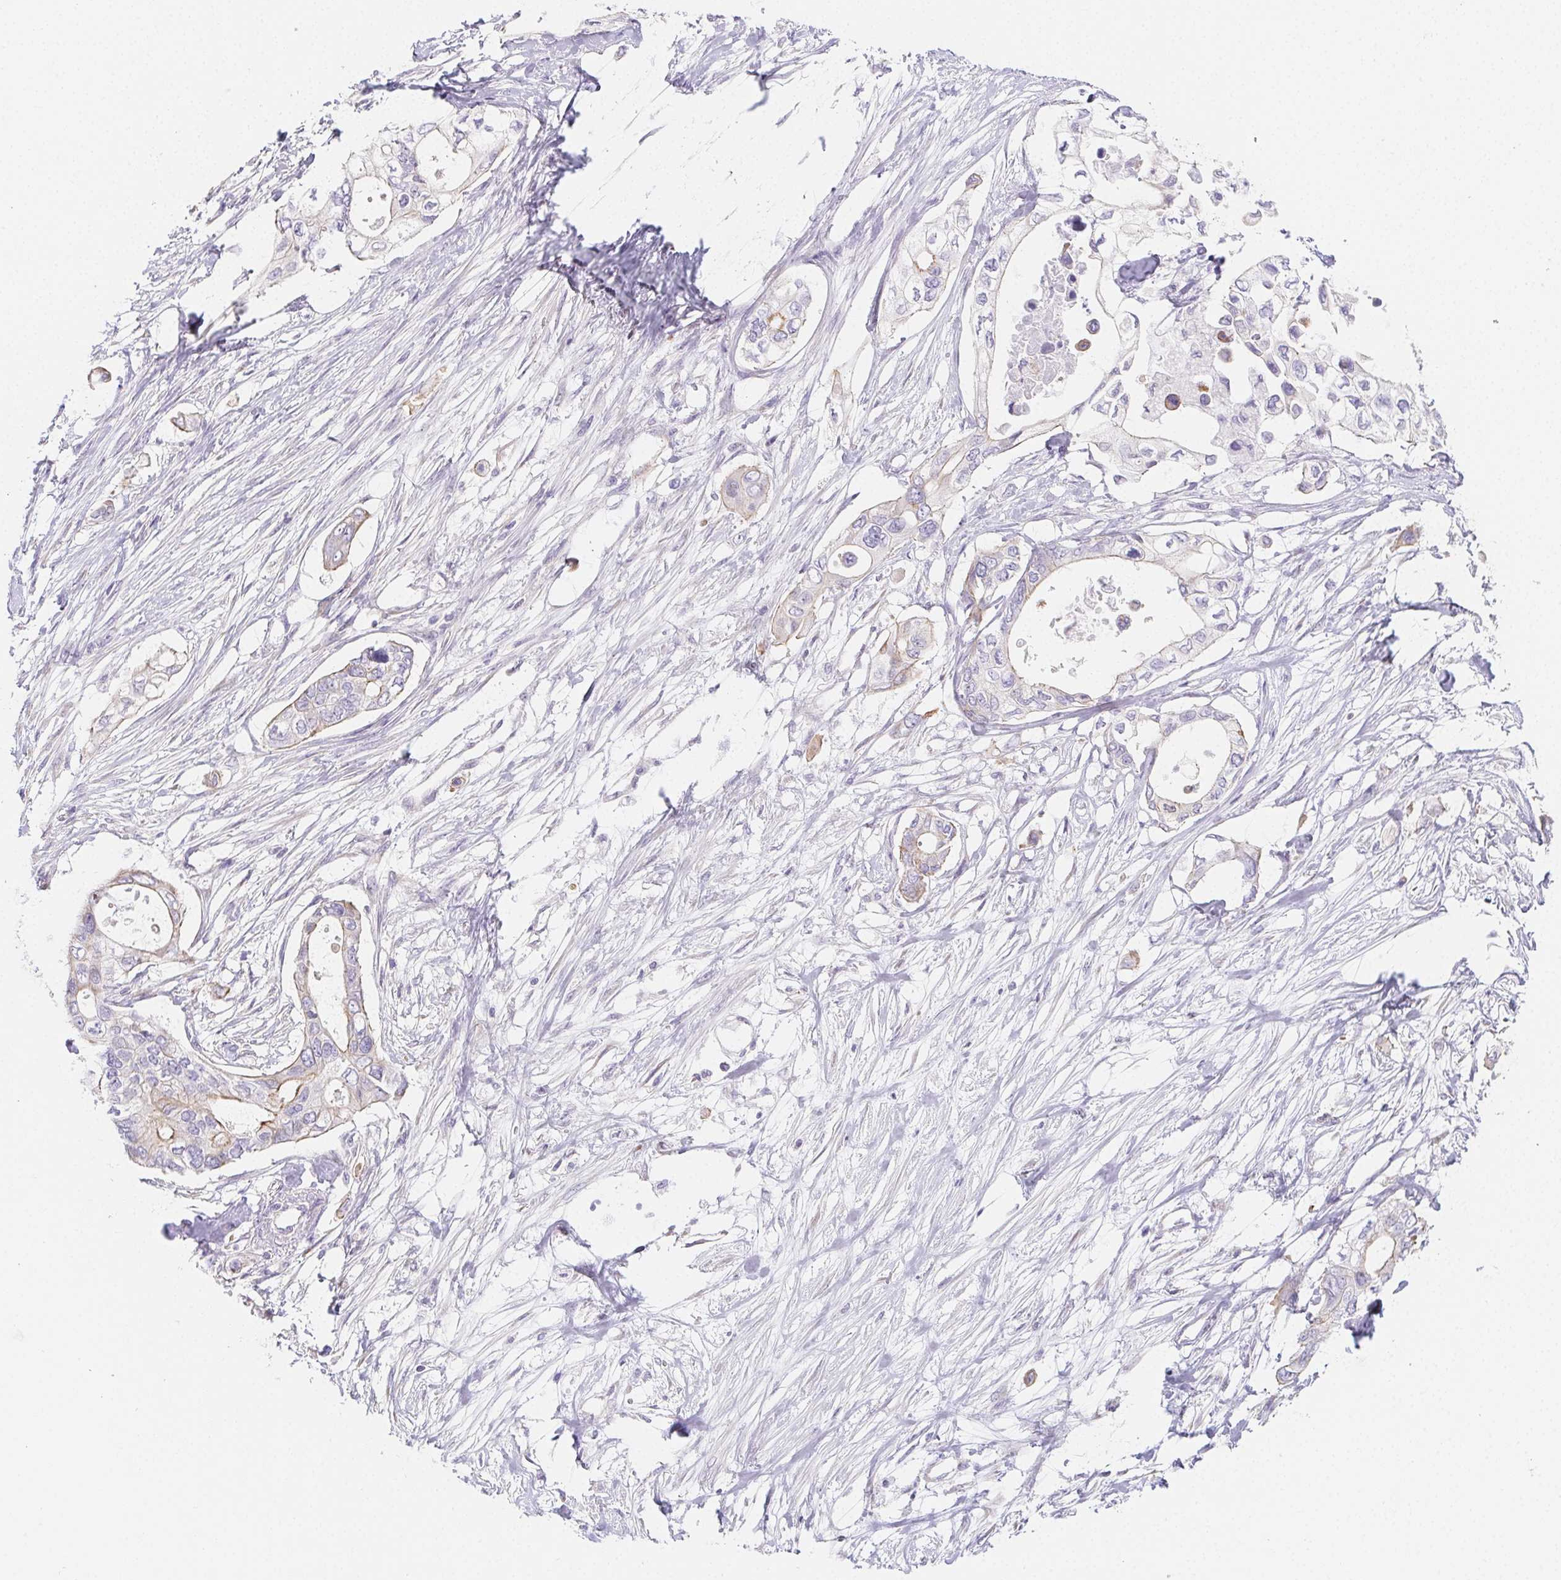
{"staining": {"intensity": "weak", "quantity": "<25%", "location": "cytoplasmic/membranous"}, "tissue": "pancreatic cancer", "cell_type": "Tumor cells", "image_type": "cancer", "snomed": [{"axis": "morphology", "description": "Adenocarcinoma, NOS"}, {"axis": "topography", "description": "Pancreas"}], "caption": "Pancreatic cancer stained for a protein using immunohistochemistry displays no staining tumor cells.", "gene": "ZBBX", "patient": {"sex": "female", "age": 63}}